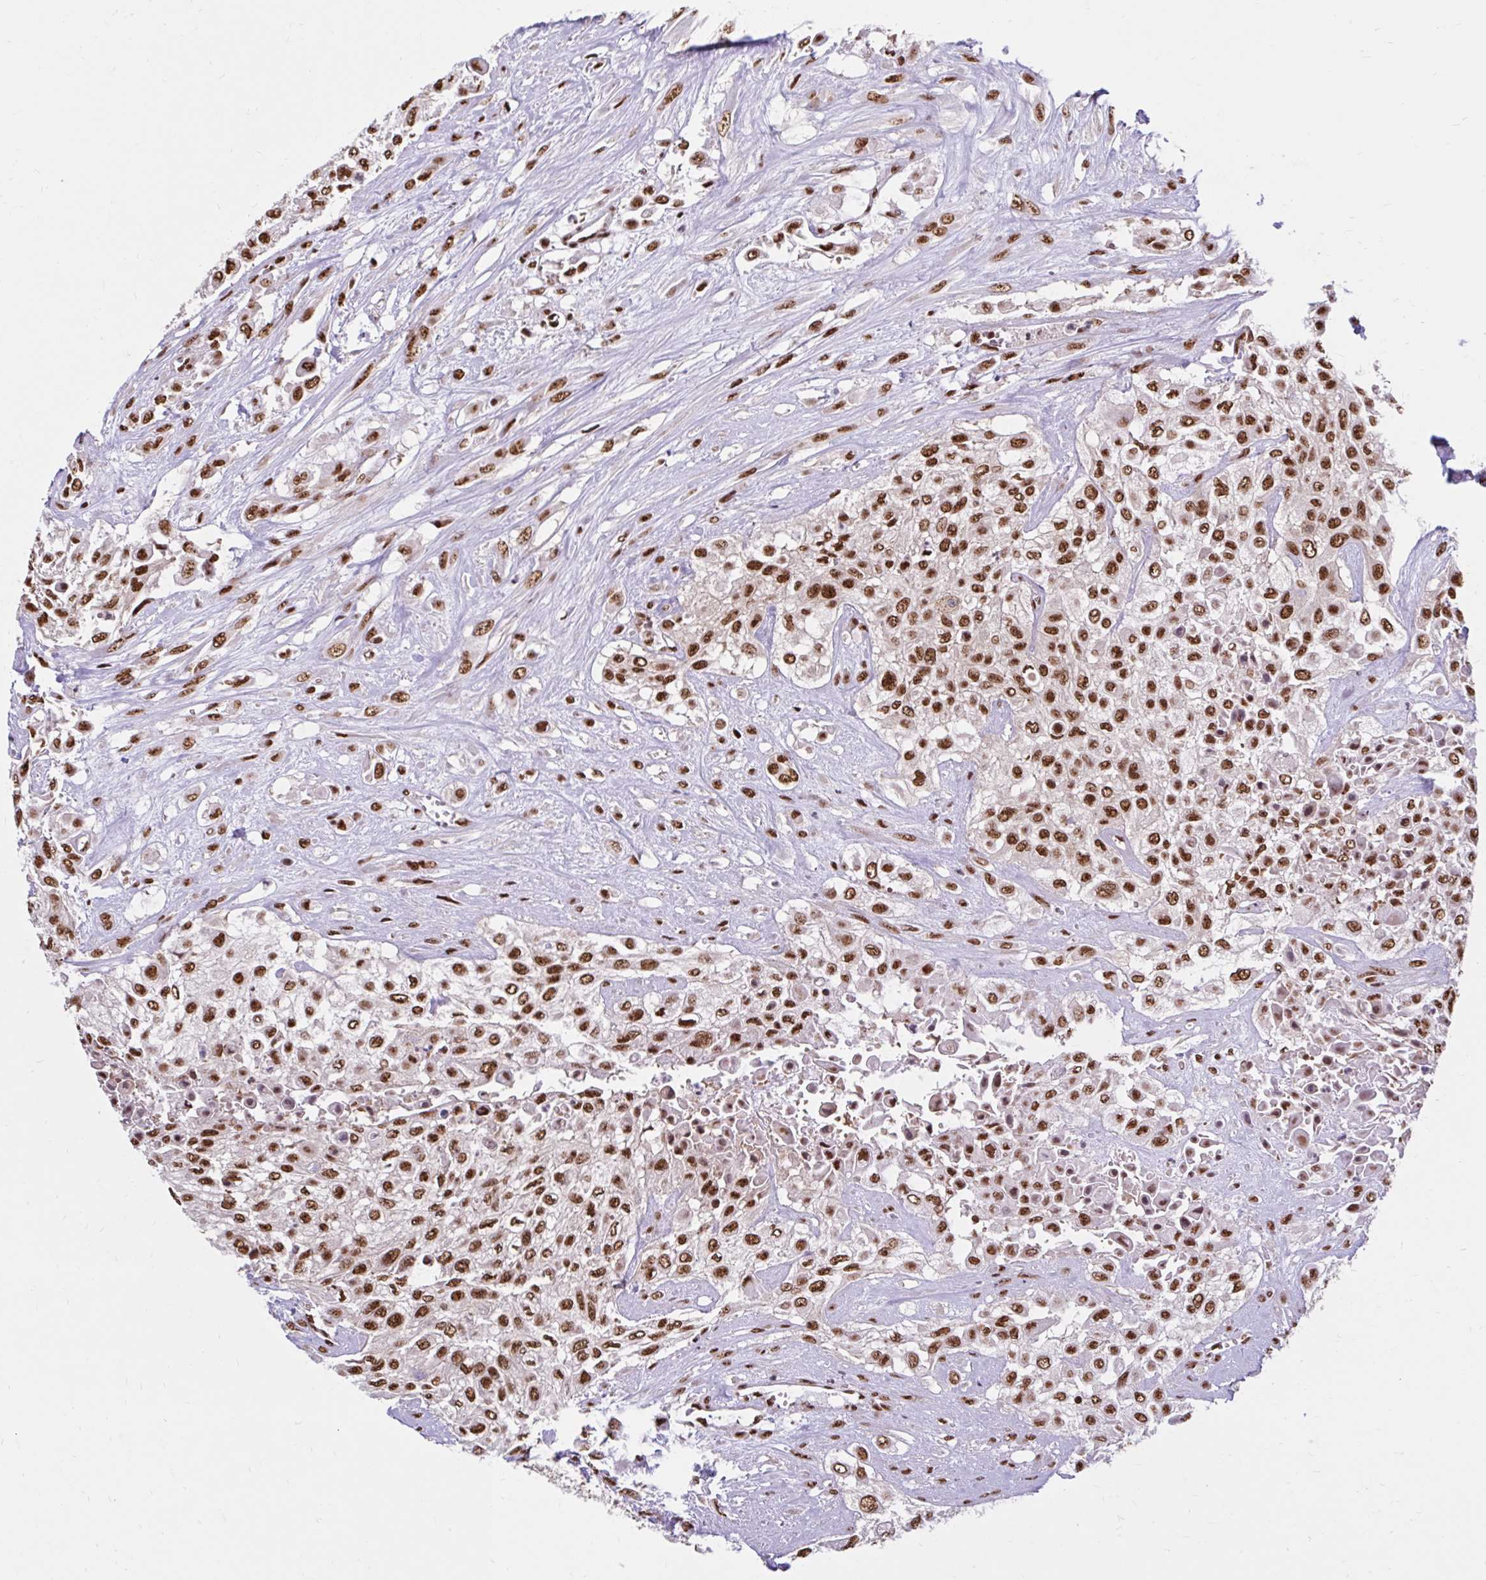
{"staining": {"intensity": "strong", "quantity": ">75%", "location": "nuclear"}, "tissue": "urothelial cancer", "cell_type": "Tumor cells", "image_type": "cancer", "snomed": [{"axis": "morphology", "description": "Urothelial carcinoma, High grade"}, {"axis": "topography", "description": "Urinary bladder"}], "caption": "The photomicrograph shows immunohistochemical staining of urothelial cancer. There is strong nuclear positivity is appreciated in approximately >75% of tumor cells.", "gene": "ABCA9", "patient": {"sex": "male", "age": 57}}